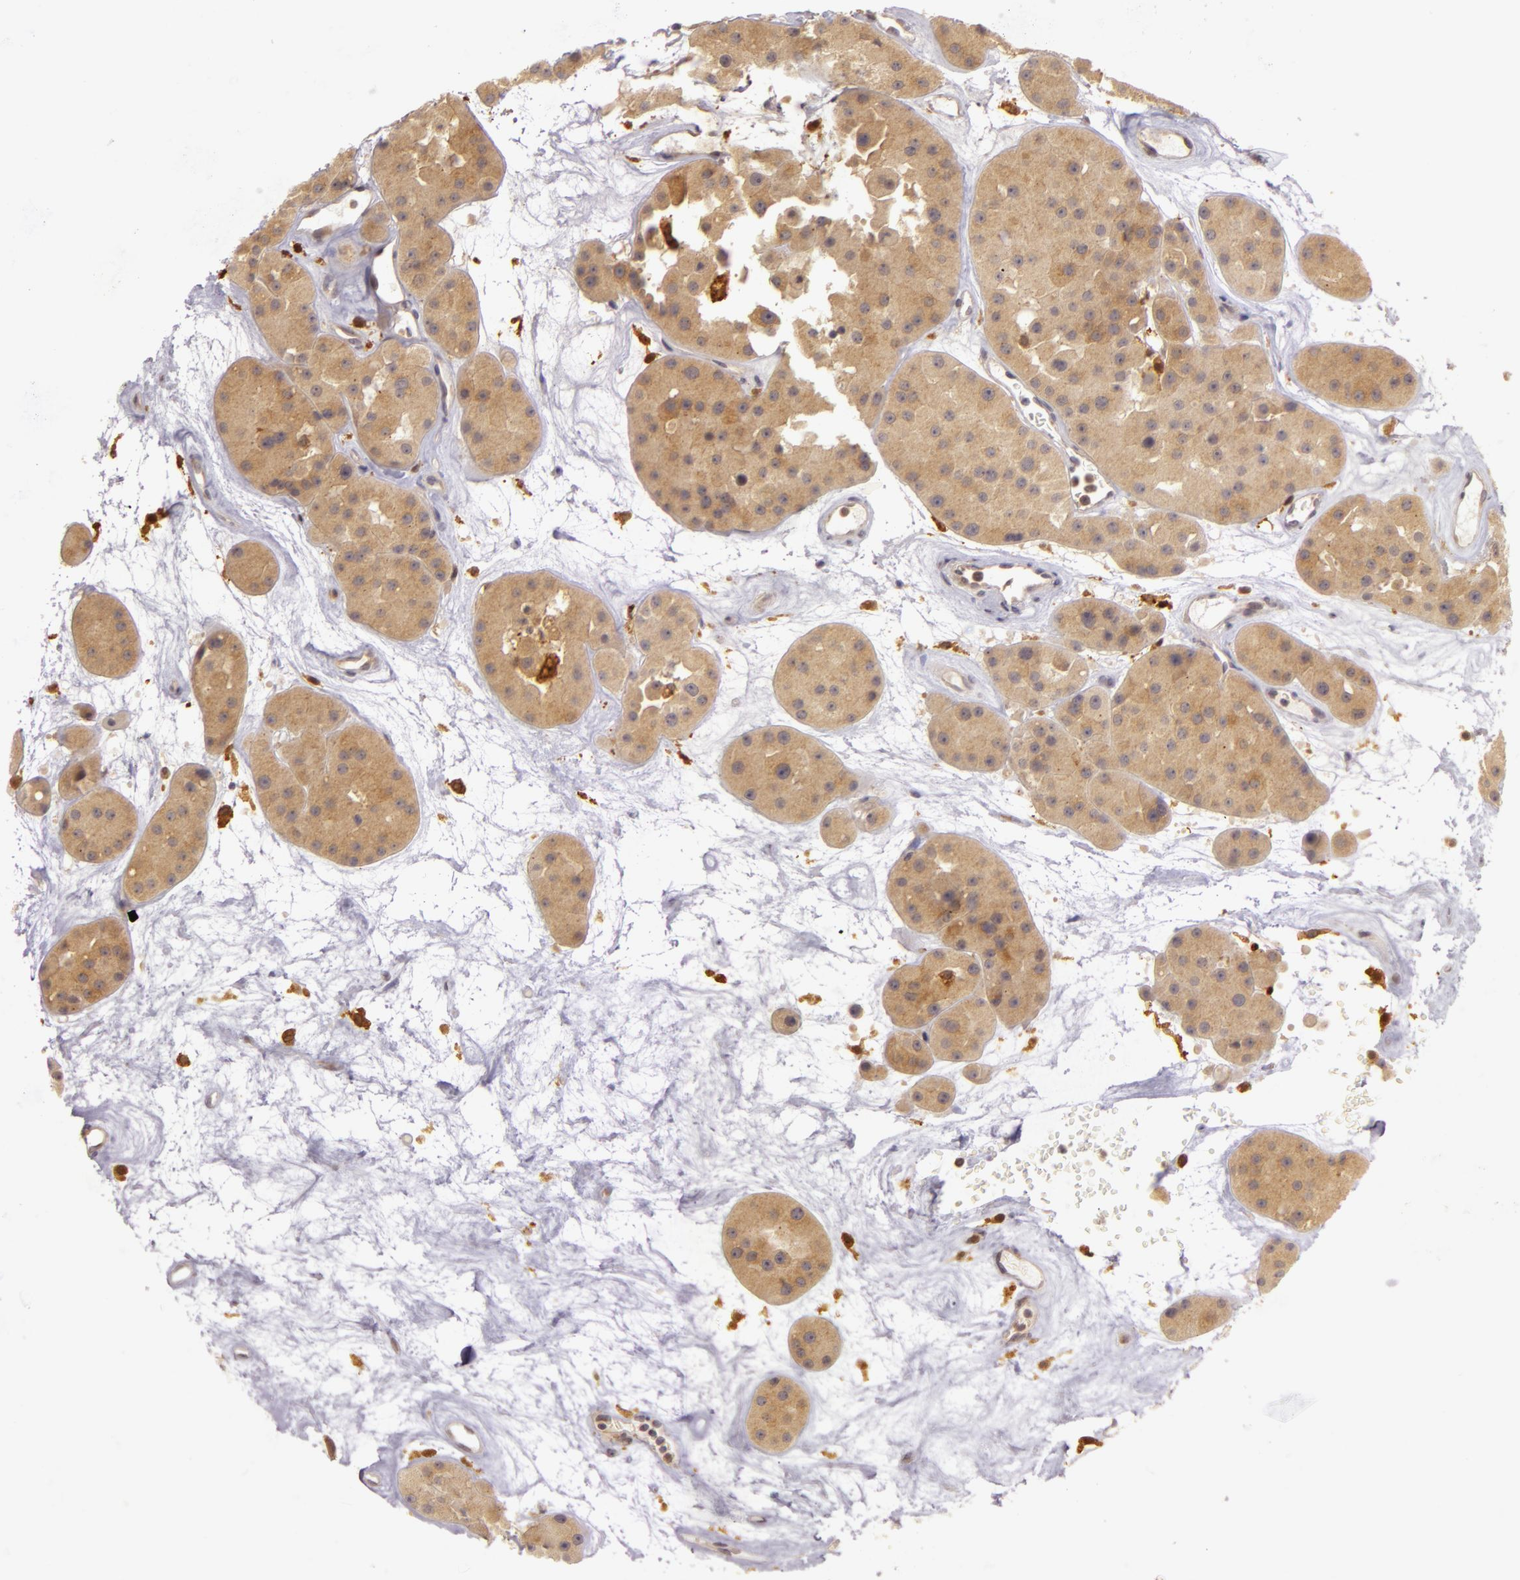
{"staining": {"intensity": "moderate", "quantity": ">75%", "location": "cytoplasmic/membranous"}, "tissue": "renal cancer", "cell_type": "Tumor cells", "image_type": "cancer", "snomed": [{"axis": "morphology", "description": "Adenocarcinoma, uncertain malignant potential"}, {"axis": "topography", "description": "Kidney"}], "caption": "A brown stain shows moderate cytoplasmic/membranous staining of a protein in renal cancer tumor cells.", "gene": "PPP1R3F", "patient": {"sex": "male", "age": 63}}